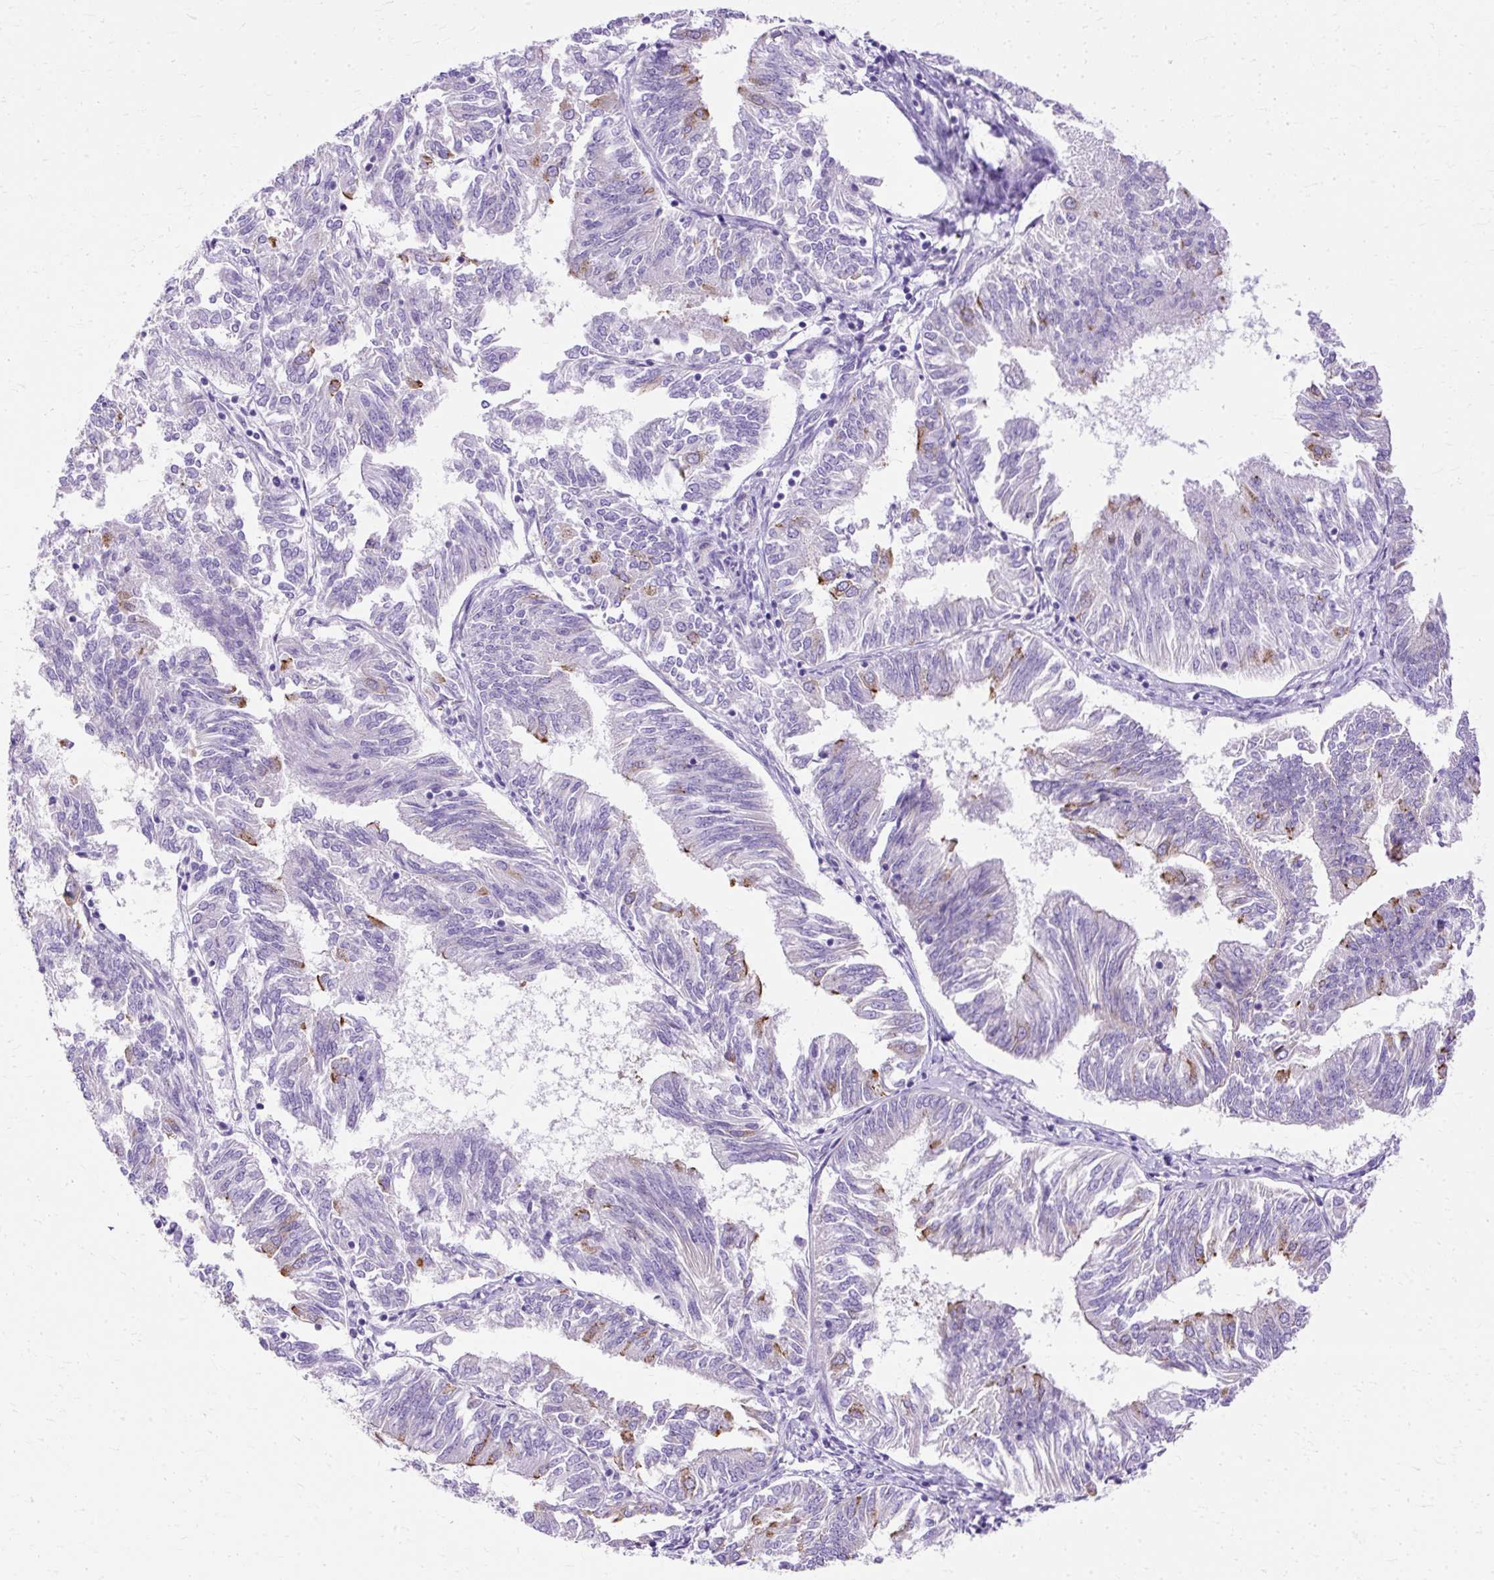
{"staining": {"intensity": "weak", "quantity": "<25%", "location": "cytoplasmic/membranous"}, "tissue": "endometrial cancer", "cell_type": "Tumor cells", "image_type": "cancer", "snomed": [{"axis": "morphology", "description": "Adenocarcinoma, NOS"}, {"axis": "topography", "description": "Endometrium"}], "caption": "Immunohistochemical staining of endometrial cancer shows no significant positivity in tumor cells.", "gene": "MYO6", "patient": {"sex": "female", "age": 58}}